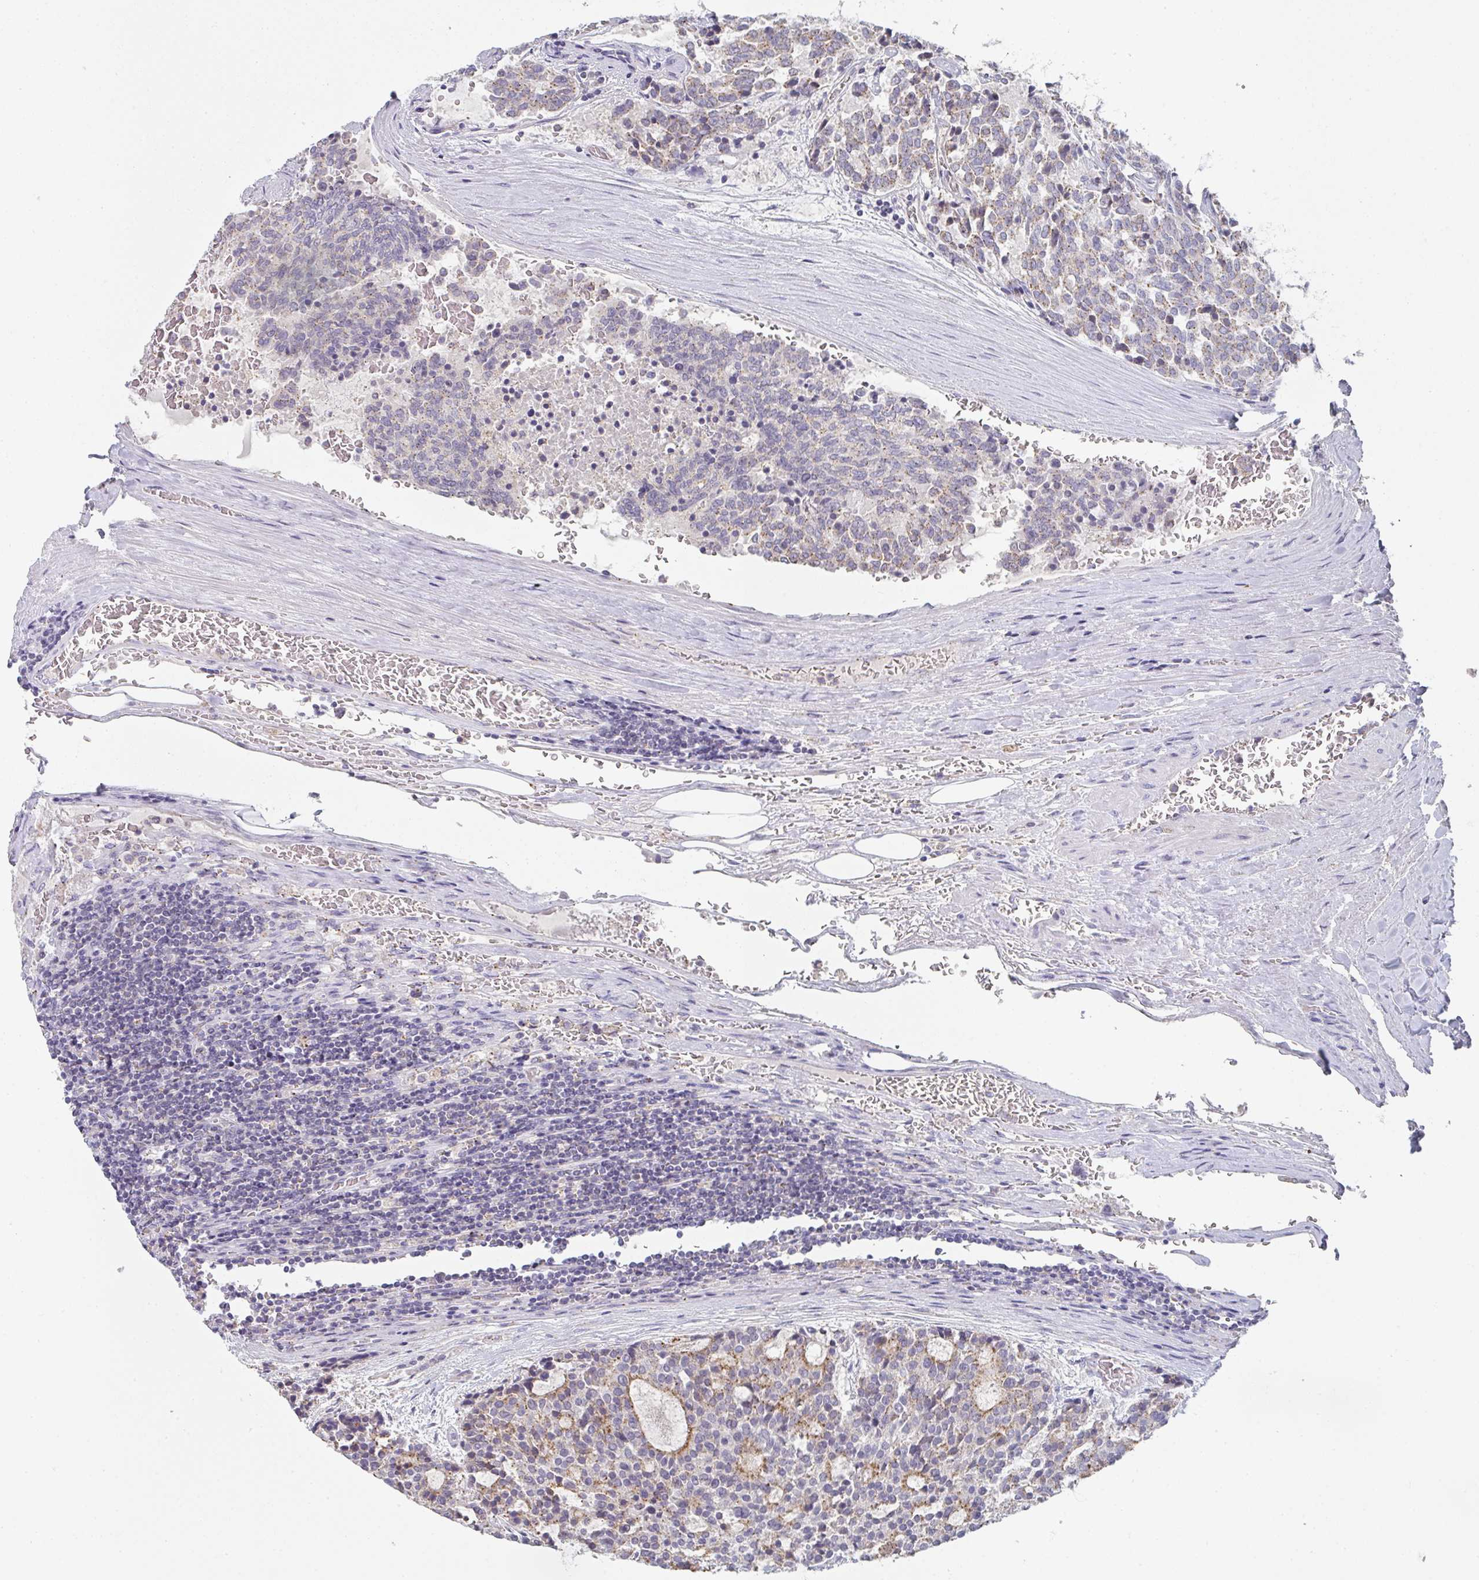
{"staining": {"intensity": "moderate", "quantity": "<25%", "location": "cytoplasmic/membranous"}, "tissue": "carcinoid", "cell_type": "Tumor cells", "image_type": "cancer", "snomed": [{"axis": "morphology", "description": "Carcinoid, malignant, NOS"}, {"axis": "topography", "description": "Pancreas"}], "caption": "Carcinoid stained with immunohistochemistry (IHC) exhibits moderate cytoplasmic/membranous staining in about <25% of tumor cells. The staining is performed using DAB (3,3'-diaminobenzidine) brown chromogen to label protein expression. The nuclei are counter-stained blue using hematoxylin.", "gene": "CHMP5", "patient": {"sex": "female", "age": 54}}